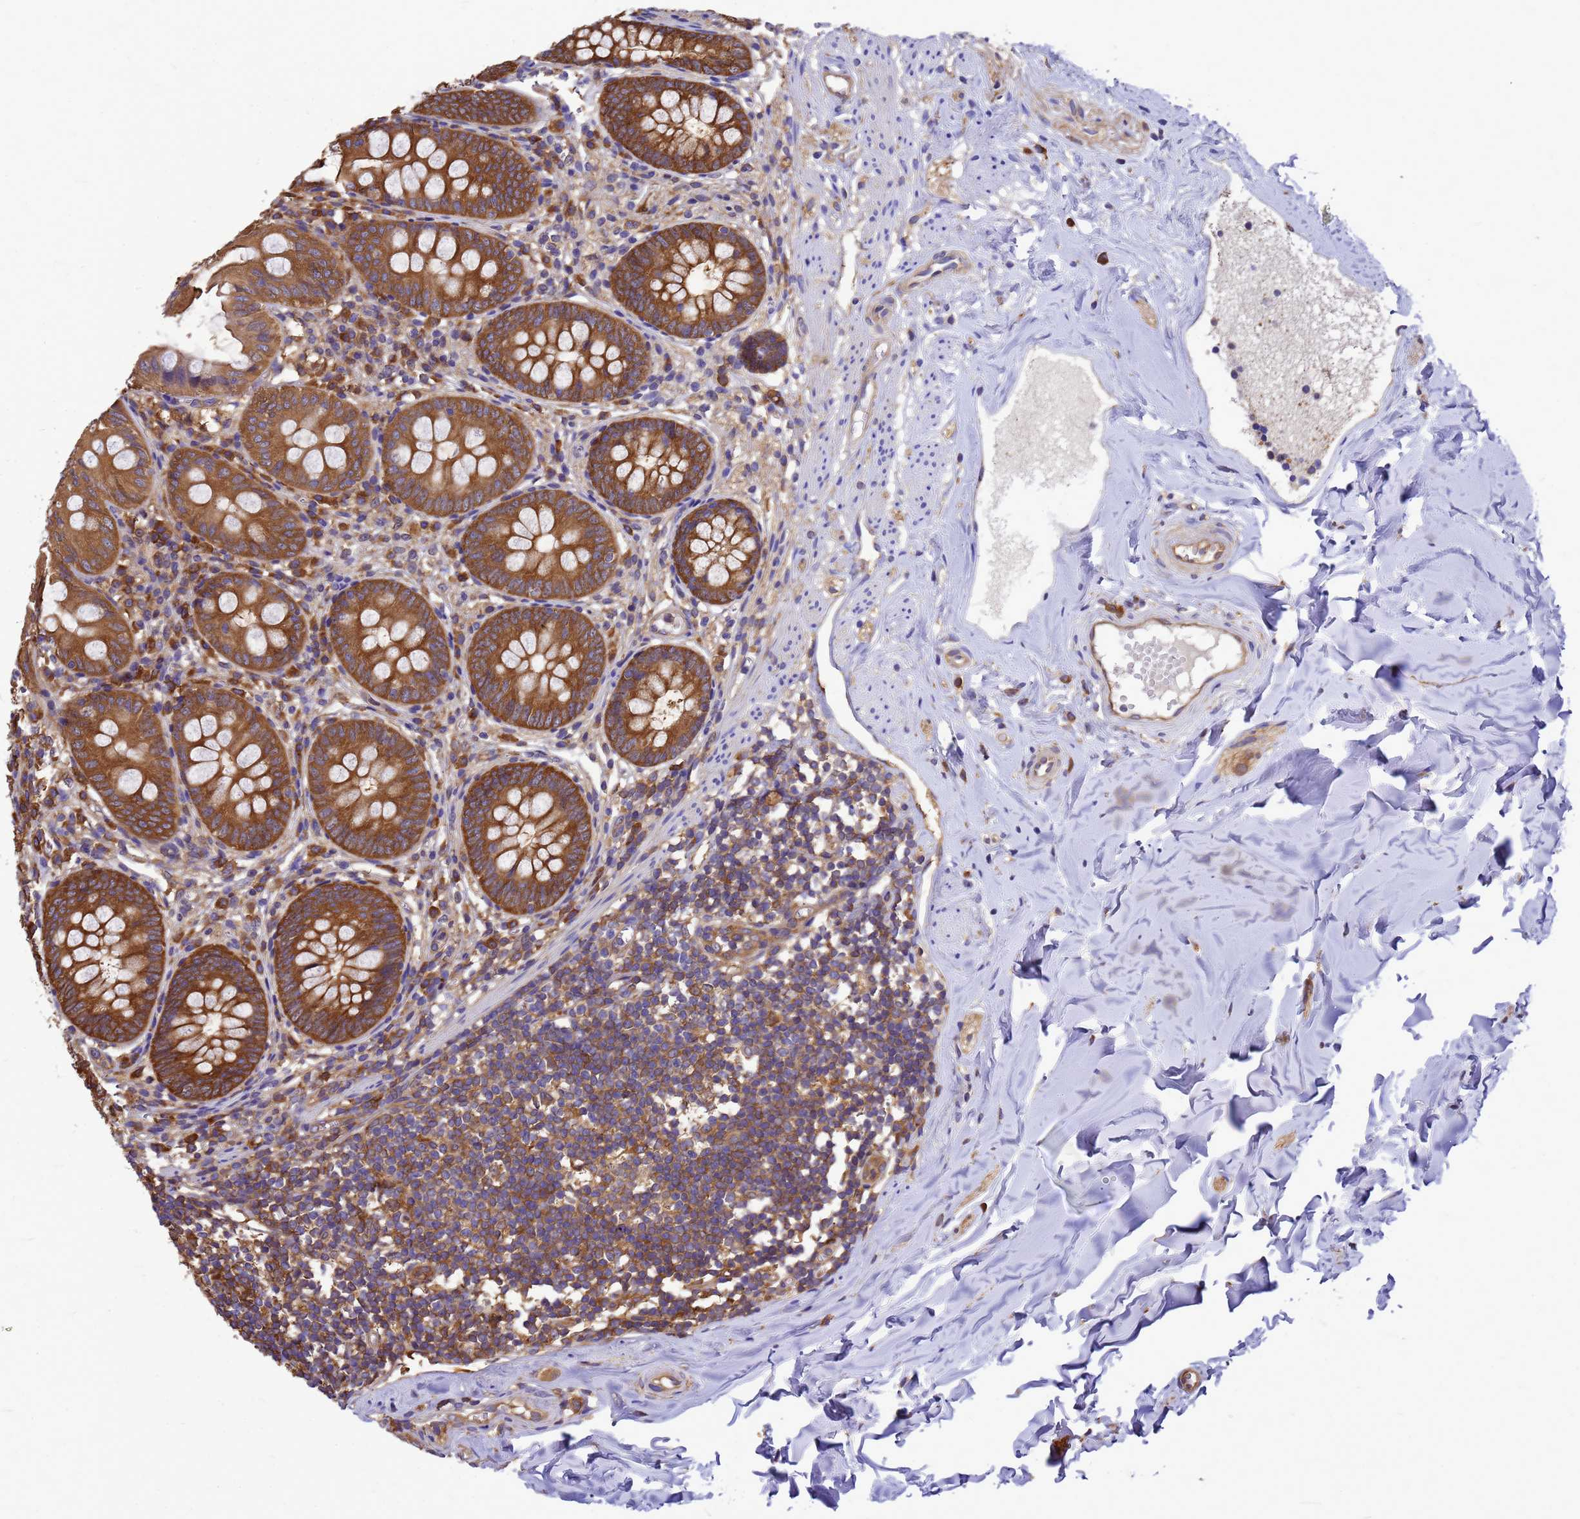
{"staining": {"intensity": "strong", "quantity": ">75%", "location": "cytoplasmic/membranous"}, "tissue": "appendix", "cell_type": "Glandular cells", "image_type": "normal", "snomed": [{"axis": "morphology", "description": "Normal tissue, NOS"}, {"axis": "topography", "description": "Appendix"}], "caption": "Immunohistochemical staining of normal human appendix demonstrates high levels of strong cytoplasmic/membranous positivity in approximately >75% of glandular cells. (Stains: DAB in brown, nuclei in blue, Microscopy: brightfield microscopy at high magnification).", "gene": "GID4", "patient": {"sex": "female", "age": 51}}